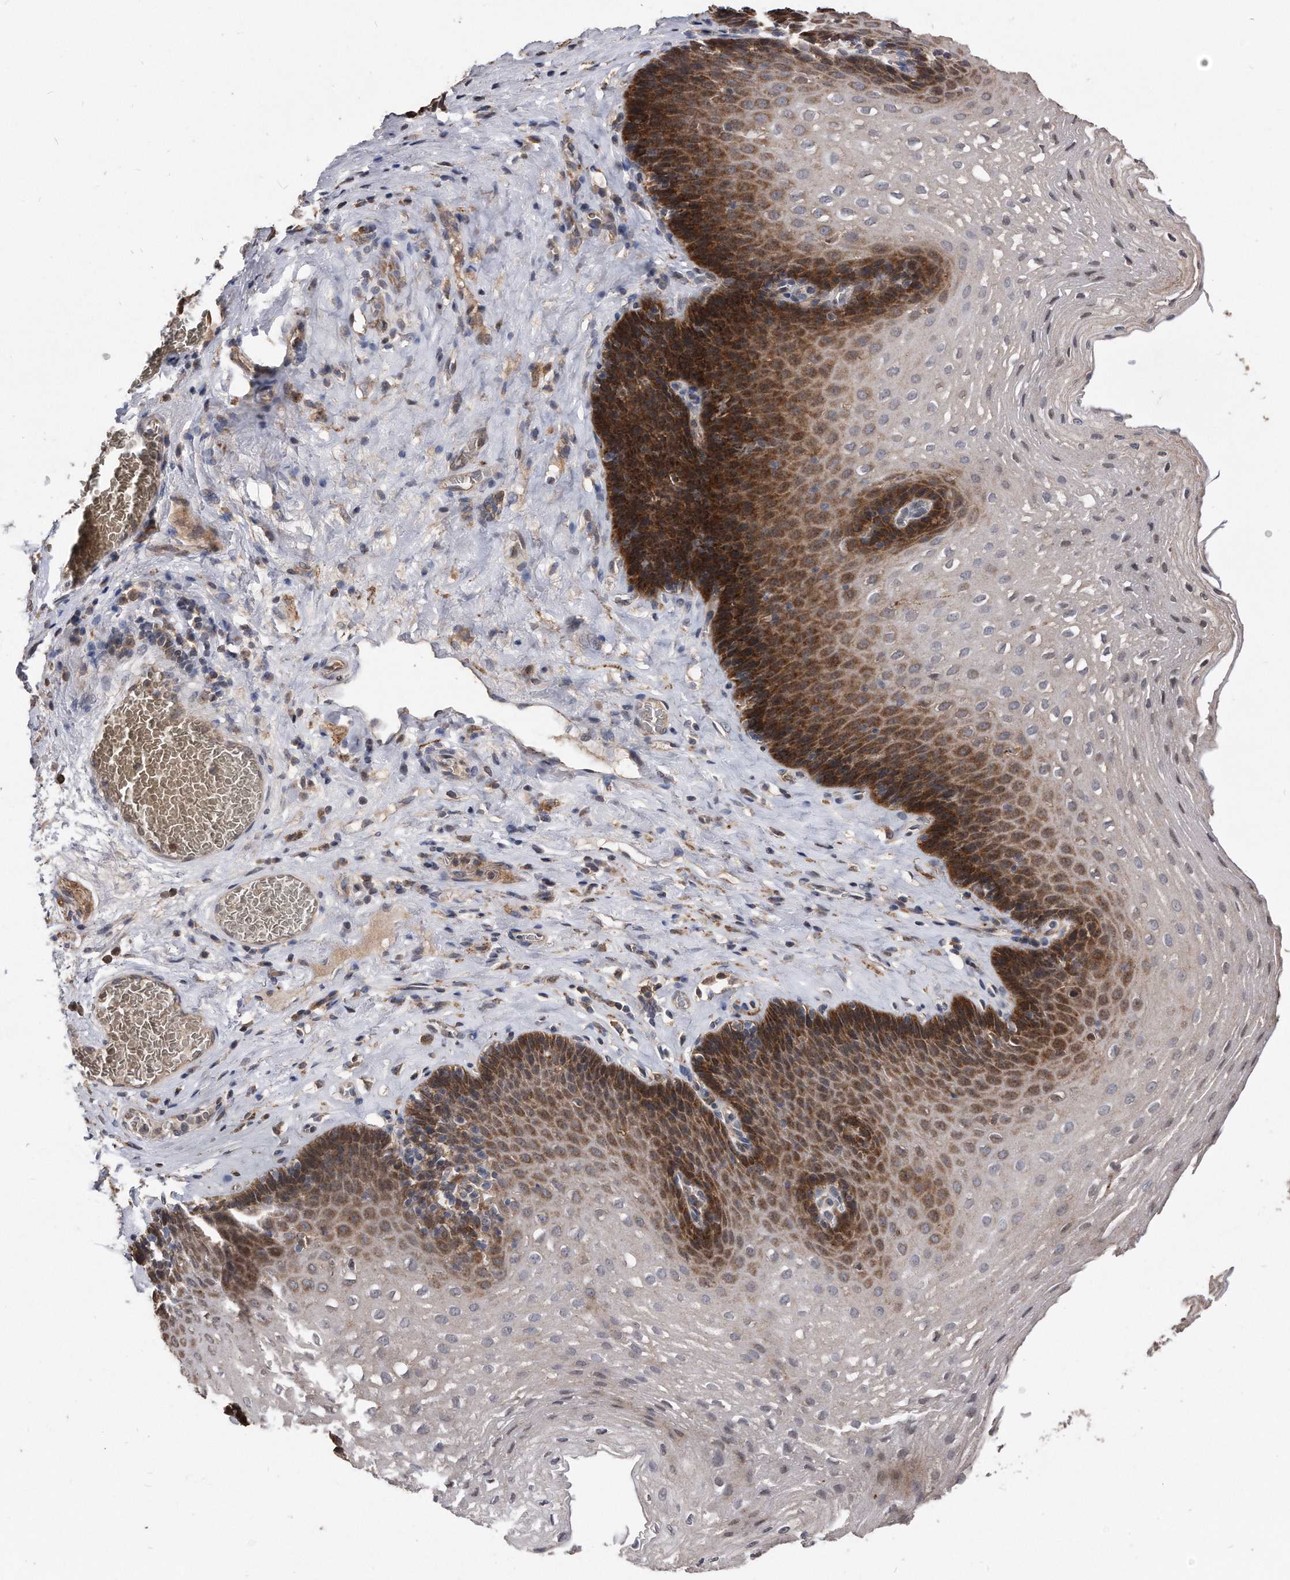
{"staining": {"intensity": "strong", "quantity": "25%-75%", "location": "cytoplasmic/membranous"}, "tissue": "esophagus", "cell_type": "Squamous epithelial cells", "image_type": "normal", "snomed": [{"axis": "morphology", "description": "Normal tissue, NOS"}, {"axis": "topography", "description": "Esophagus"}], "caption": "Protein staining shows strong cytoplasmic/membranous positivity in approximately 25%-75% of squamous epithelial cells in normal esophagus.", "gene": "IL20RA", "patient": {"sex": "female", "age": 66}}